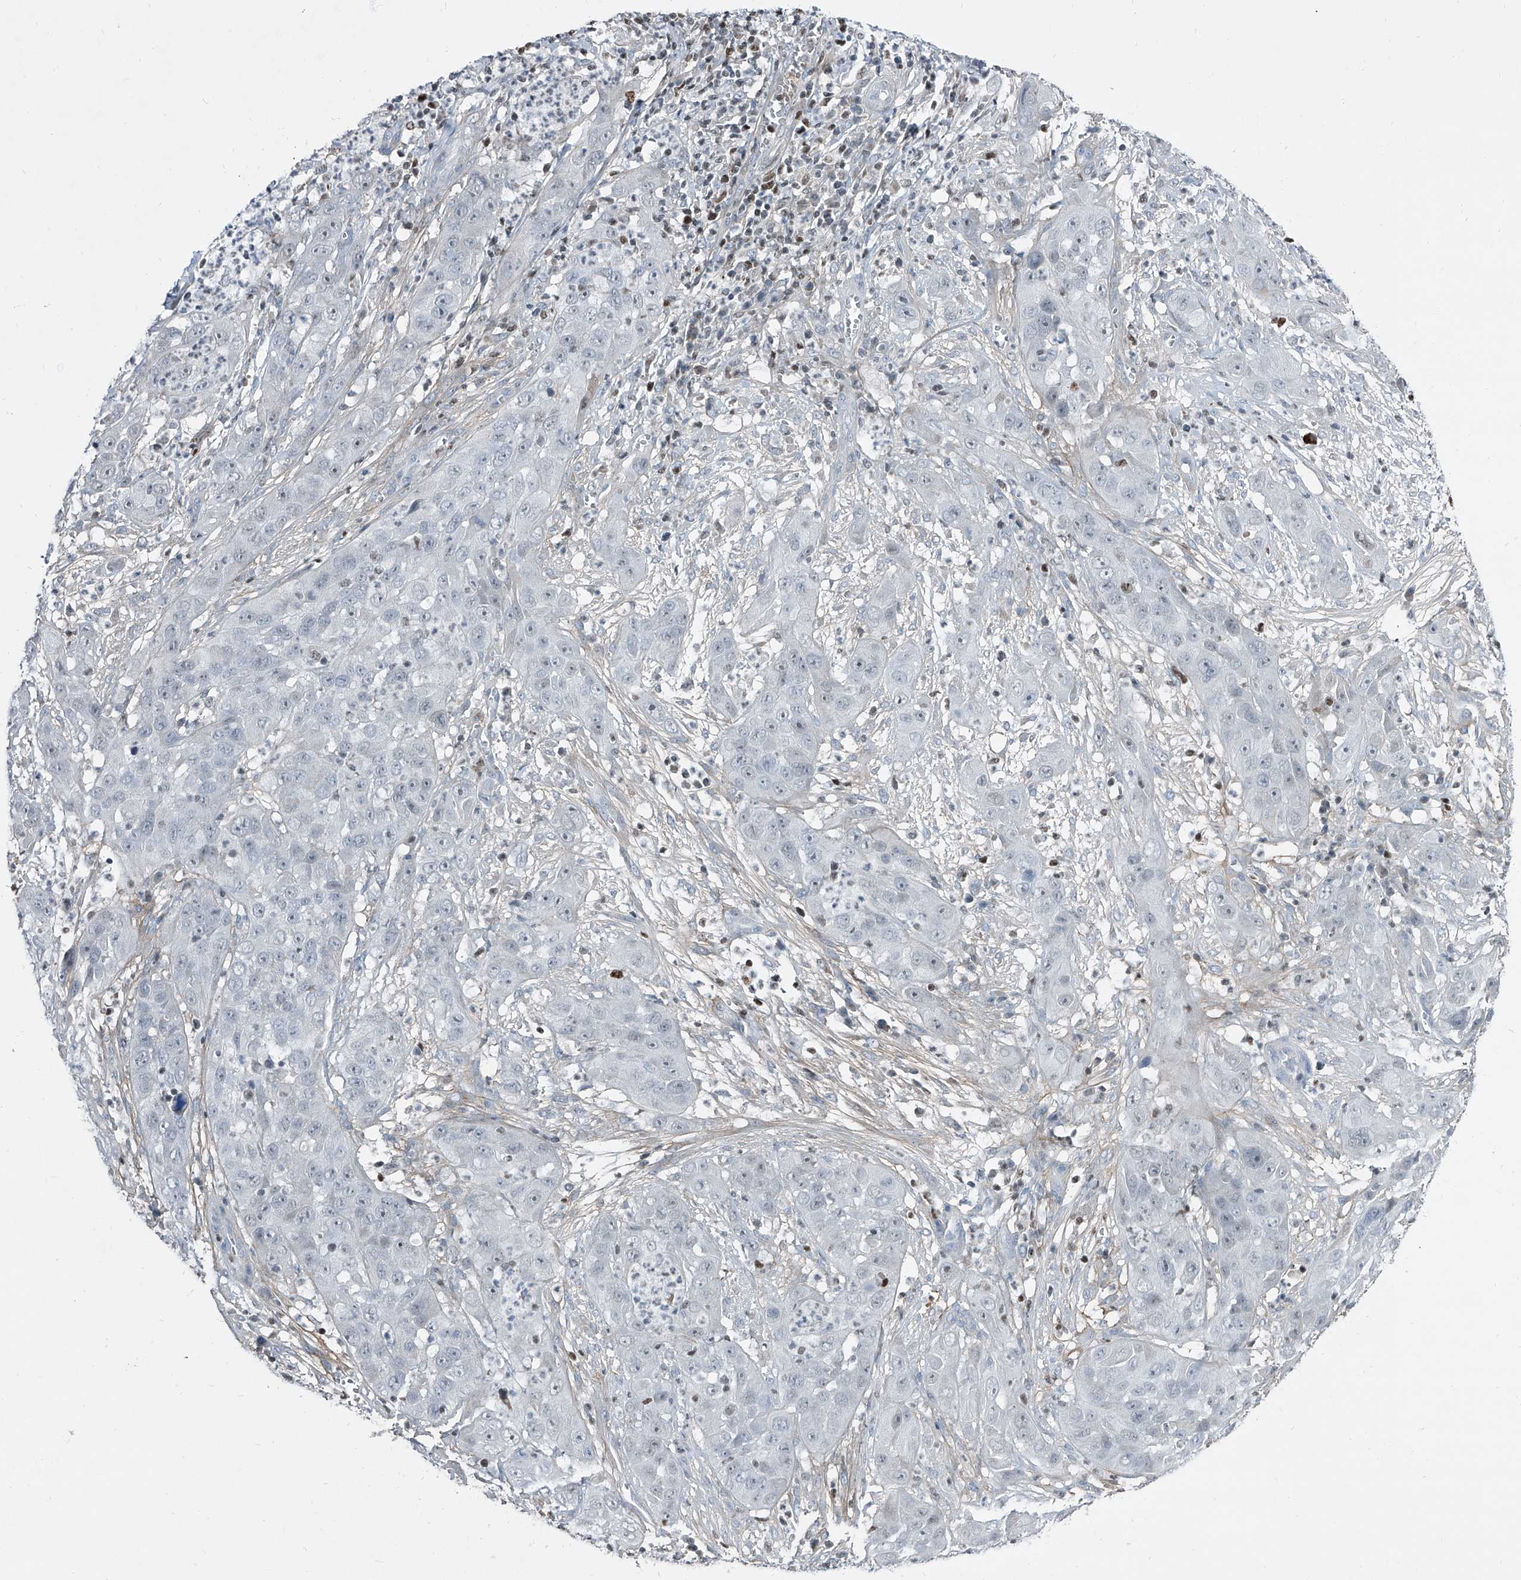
{"staining": {"intensity": "negative", "quantity": "none", "location": "none"}, "tissue": "cervical cancer", "cell_type": "Tumor cells", "image_type": "cancer", "snomed": [{"axis": "morphology", "description": "Squamous cell carcinoma, NOS"}, {"axis": "topography", "description": "Cervix"}], "caption": "A high-resolution photomicrograph shows immunohistochemistry (IHC) staining of cervical squamous cell carcinoma, which exhibits no significant staining in tumor cells. Nuclei are stained in blue.", "gene": "HOXA3", "patient": {"sex": "female", "age": 32}}